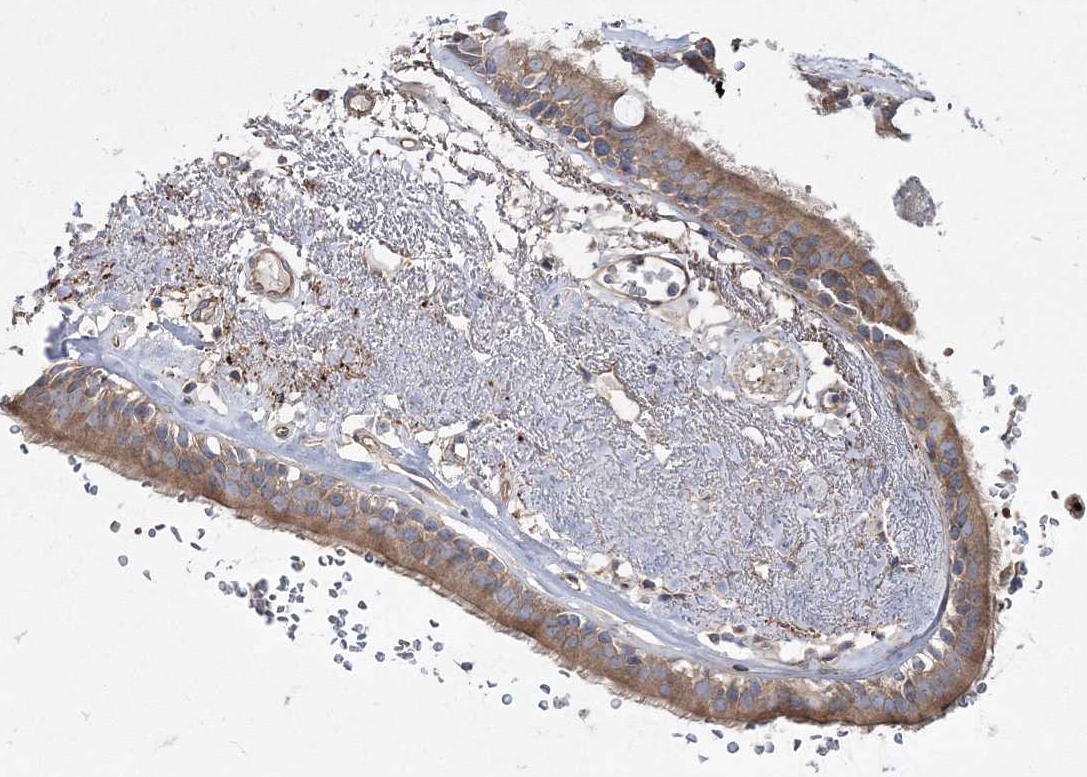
{"staining": {"intensity": "moderate", "quantity": ">75%", "location": "cytoplasmic/membranous"}, "tissue": "soft tissue", "cell_type": "Fibroblasts", "image_type": "normal", "snomed": [{"axis": "morphology", "description": "Normal tissue, NOS"}, {"axis": "topography", "description": "Cartilage tissue"}], "caption": "IHC histopathology image of benign soft tissue: human soft tissue stained using immunohistochemistry (IHC) reveals medium levels of moderate protein expression localized specifically in the cytoplasmic/membranous of fibroblasts, appearing as a cytoplasmic/membranous brown color.", "gene": "ZSWIM6", "patient": {"sex": "female", "age": 63}}